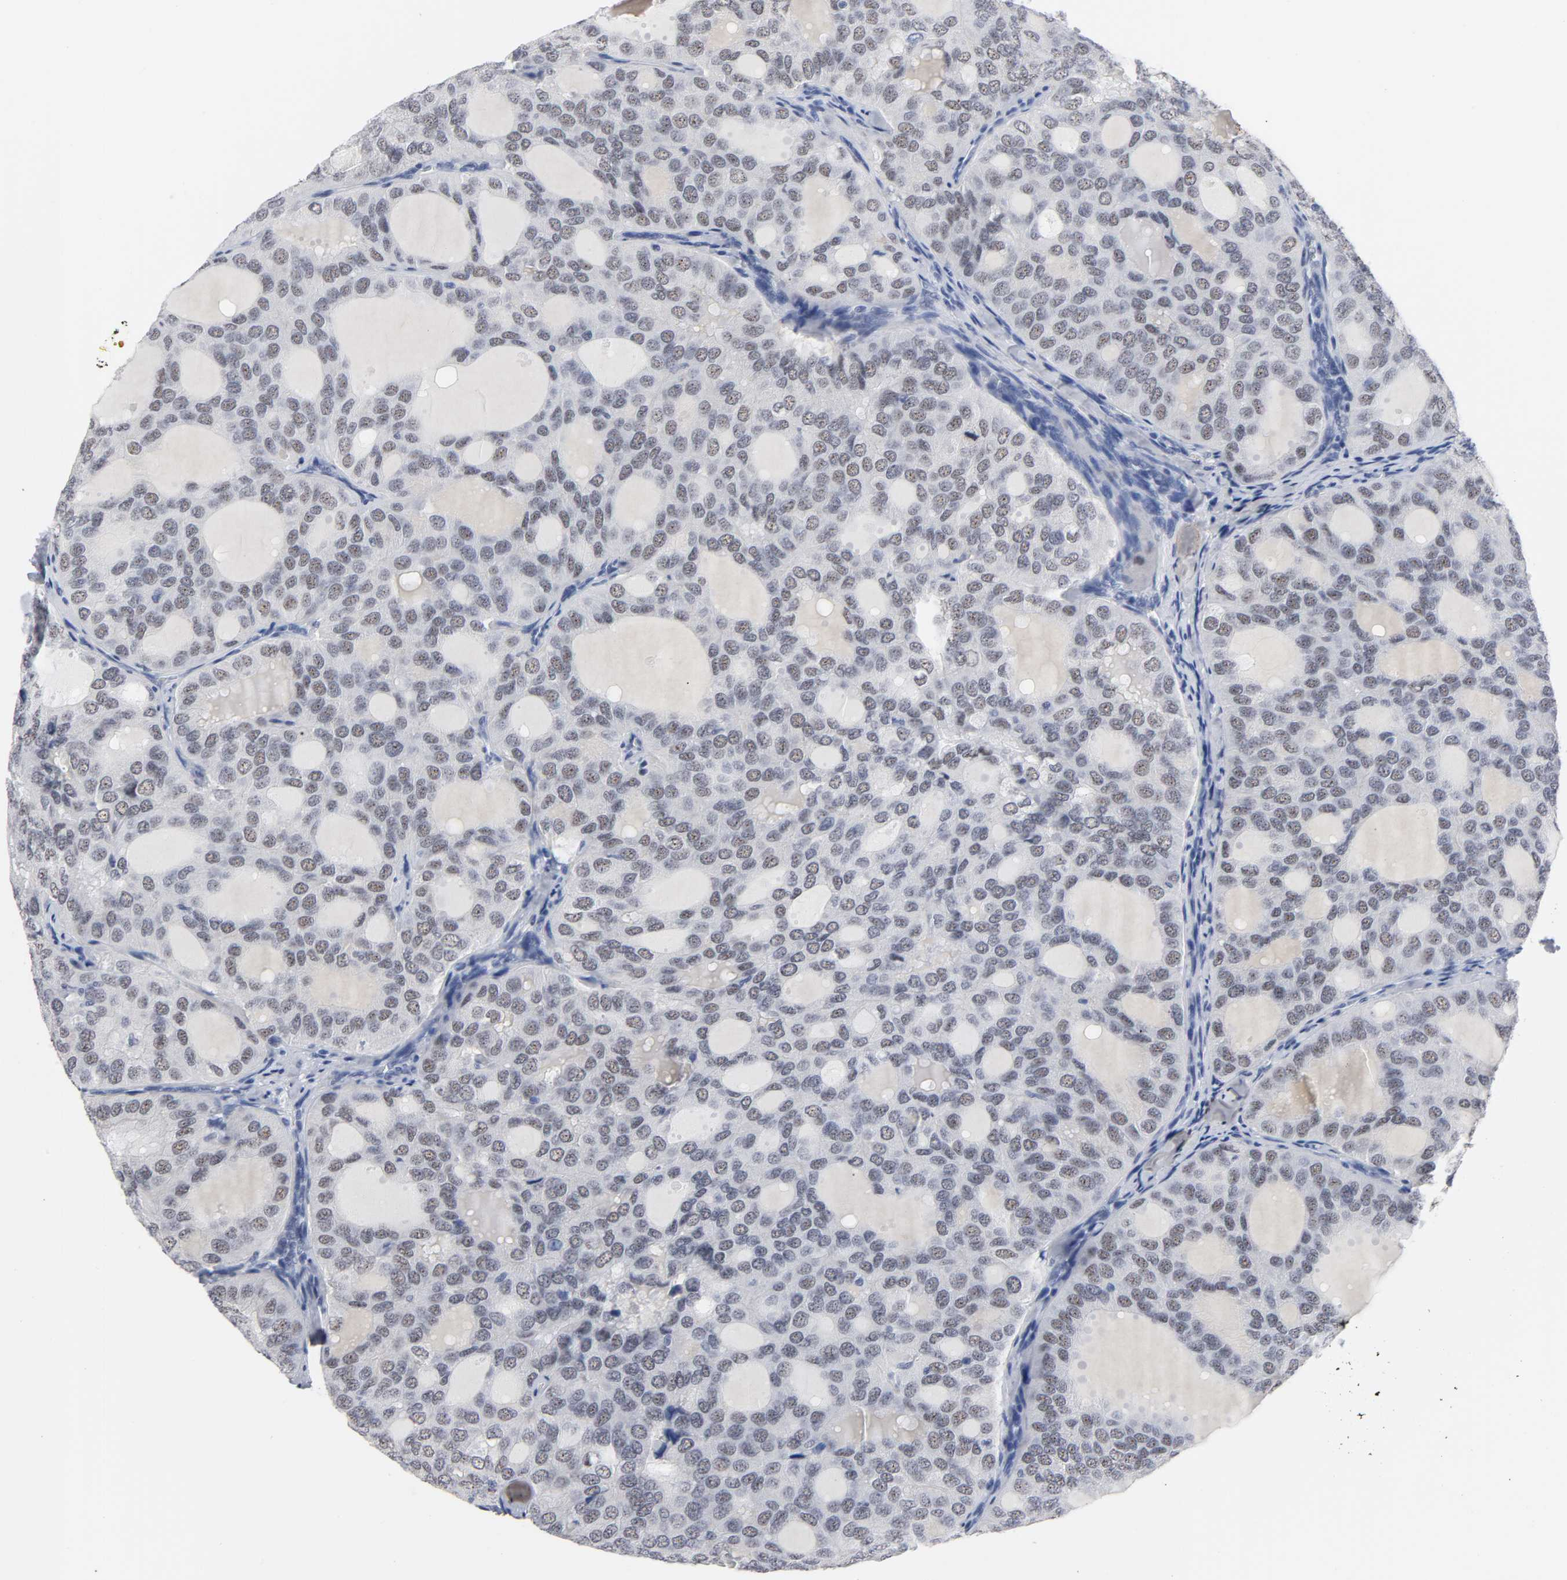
{"staining": {"intensity": "weak", "quantity": "25%-75%", "location": "nuclear"}, "tissue": "thyroid cancer", "cell_type": "Tumor cells", "image_type": "cancer", "snomed": [{"axis": "morphology", "description": "Follicular adenoma carcinoma, NOS"}, {"axis": "topography", "description": "Thyroid gland"}], "caption": "This histopathology image shows immunohistochemistry staining of thyroid cancer, with low weak nuclear positivity in about 25%-75% of tumor cells.", "gene": "GRHL2", "patient": {"sex": "male", "age": 75}}